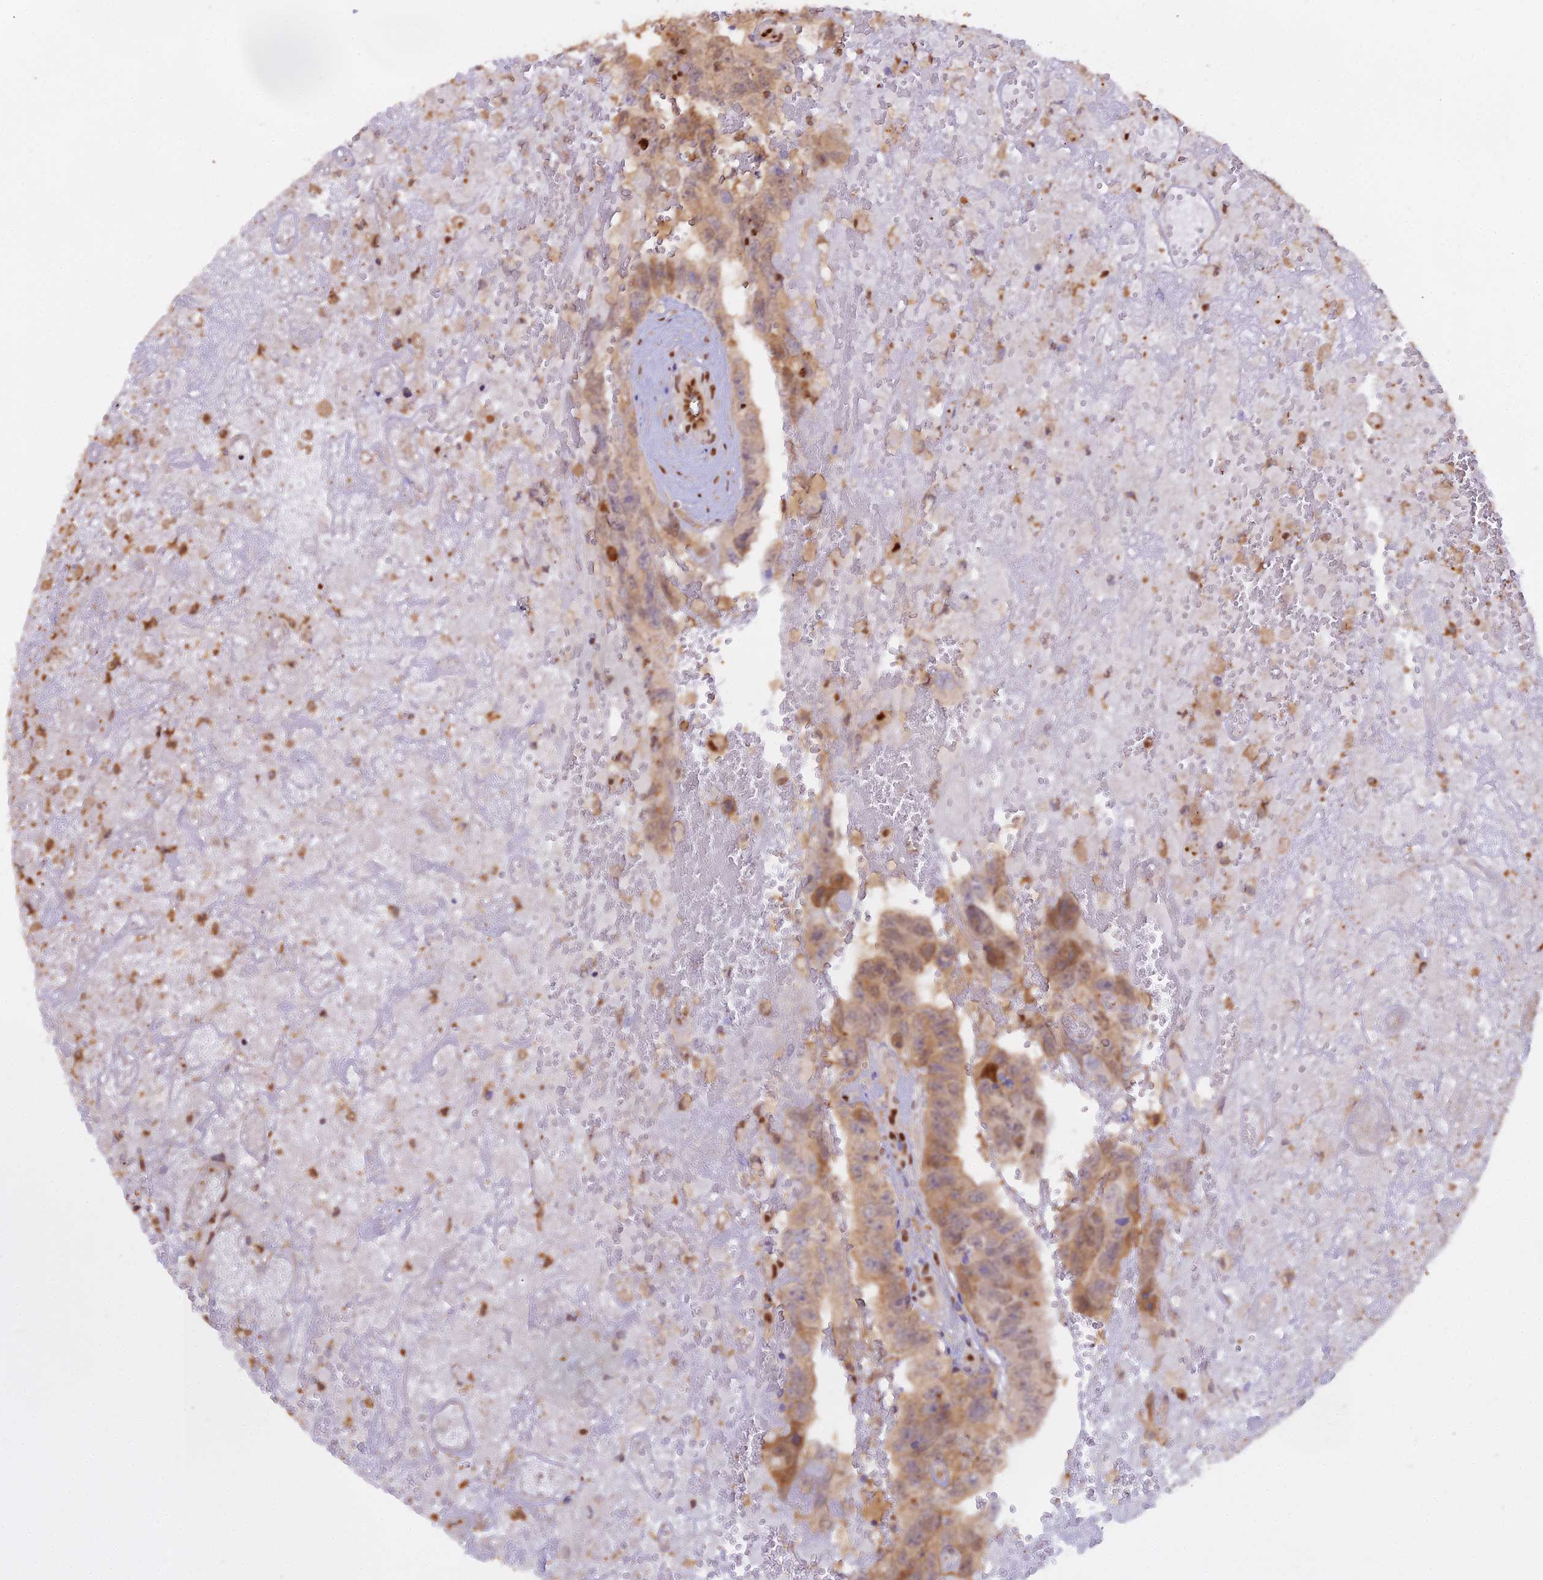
{"staining": {"intensity": "moderate", "quantity": ">75%", "location": "cytoplasmic/membranous,nuclear"}, "tissue": "testis cancer", "cell_type": "Tumor cells", "image_type": "cancer", "snomed": [{"axis": "morphology", "description": "Carcinoma, Embryonal, NOS"}, {"axis": "topography", "description": "Testis"}], "caption": "Immunohistochemical staining of human testis cancer demonstrates medium levels of moderate cytoplasmic/membranous and nuclear expression in approximately >75% of tumor cells.", "gene": "NPEPL1", "patient": {"sex": "male", "age": 45}}